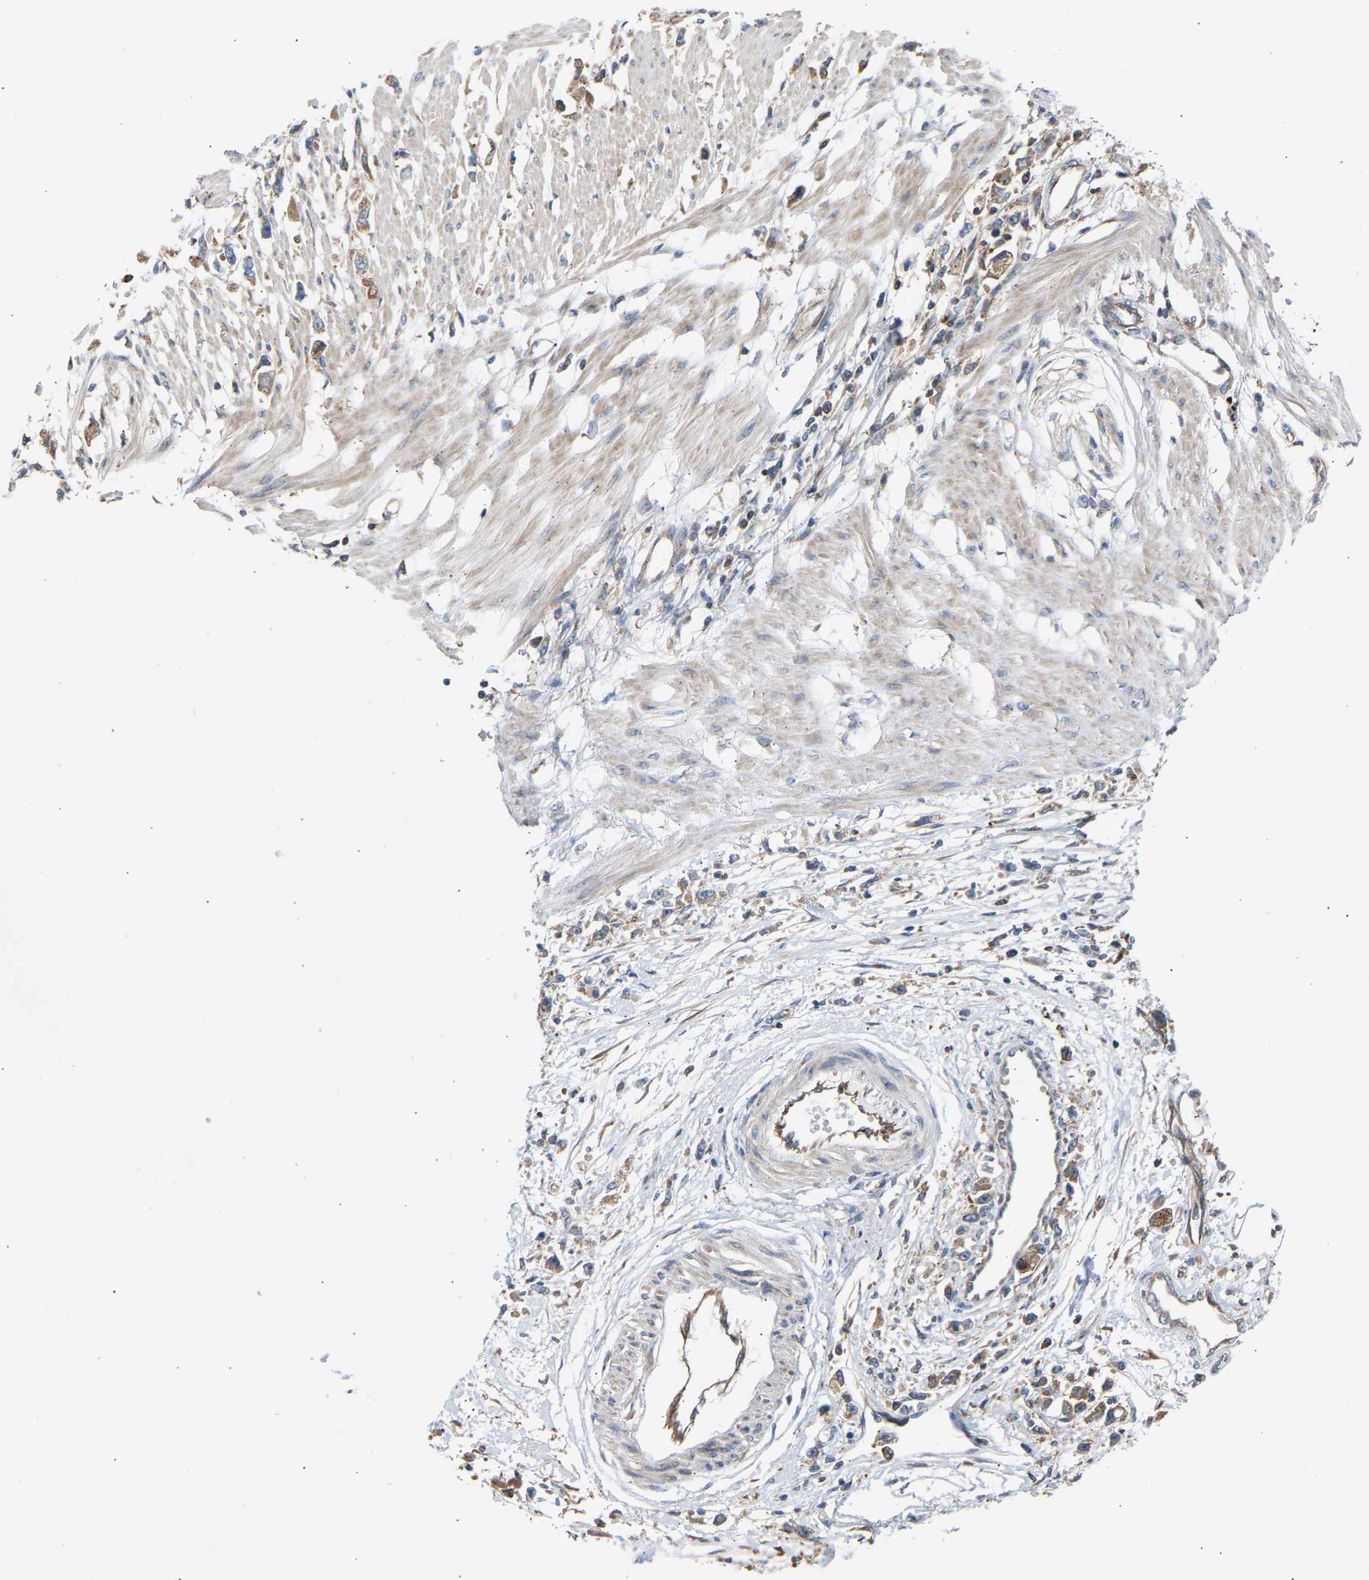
{"staining": {"intensity": "moderate", "quantity": ">75%", "location": "cytoplasmic/membranous"}, "tissue": "stomach cancer", "cell_type": "Tumor cells", "image_type": "cancer", "snomed": [{"axis": "morphology", "description": "Adenocarcinoma, NOS"}, {"axis": "topography", "description": "Stomach"}], "caption": "Protein expression analysis of stomach cancer (adenocarcinoma) shows moderate cytoplasmic/membranous expression in approximately >75% of tumor cells.", "gene": "GCN1", "patient": {"sex": "female", "age": 59}}